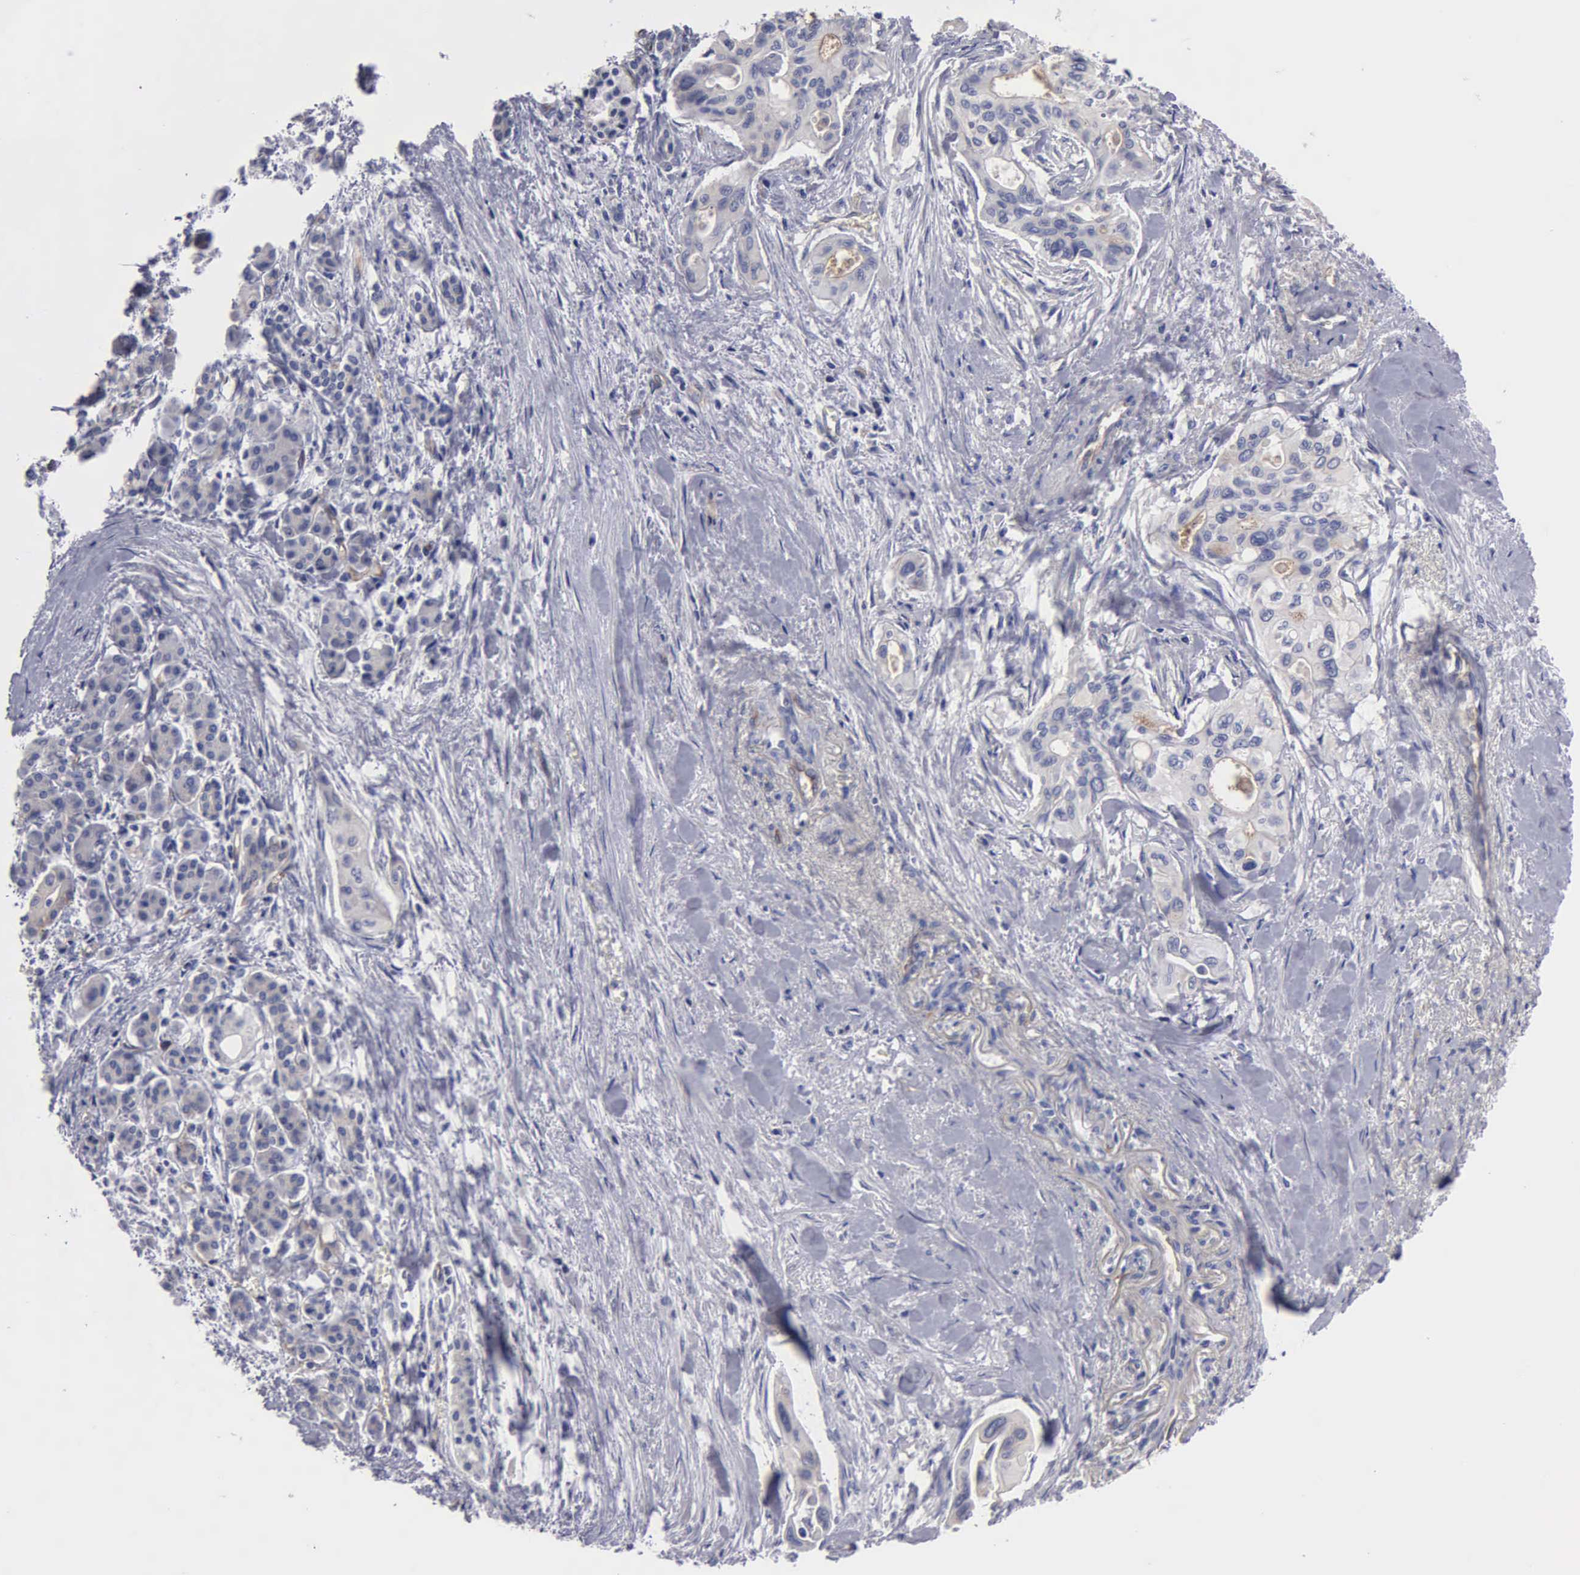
{"staining": {"intensity": "weak", "quantity": "<25%", "location": "cytoplasmic/membranous"}, "tissue": "pancreatic cancer", "cell_type": "Tumor cells", "image_type": "cancer", "snomed": [{"axis": "morphology", "description": "Adenocarcinoma, NOS"}, {"axis": "topography", "description": "Pancreas"}], "caption": "This is a photomicrograph of IHC staining of pancreatic adenocarcinoma, which shows no staining in tumor cells.", "gene": "RDX", "patient": {"sex": "male", "age": 77}}